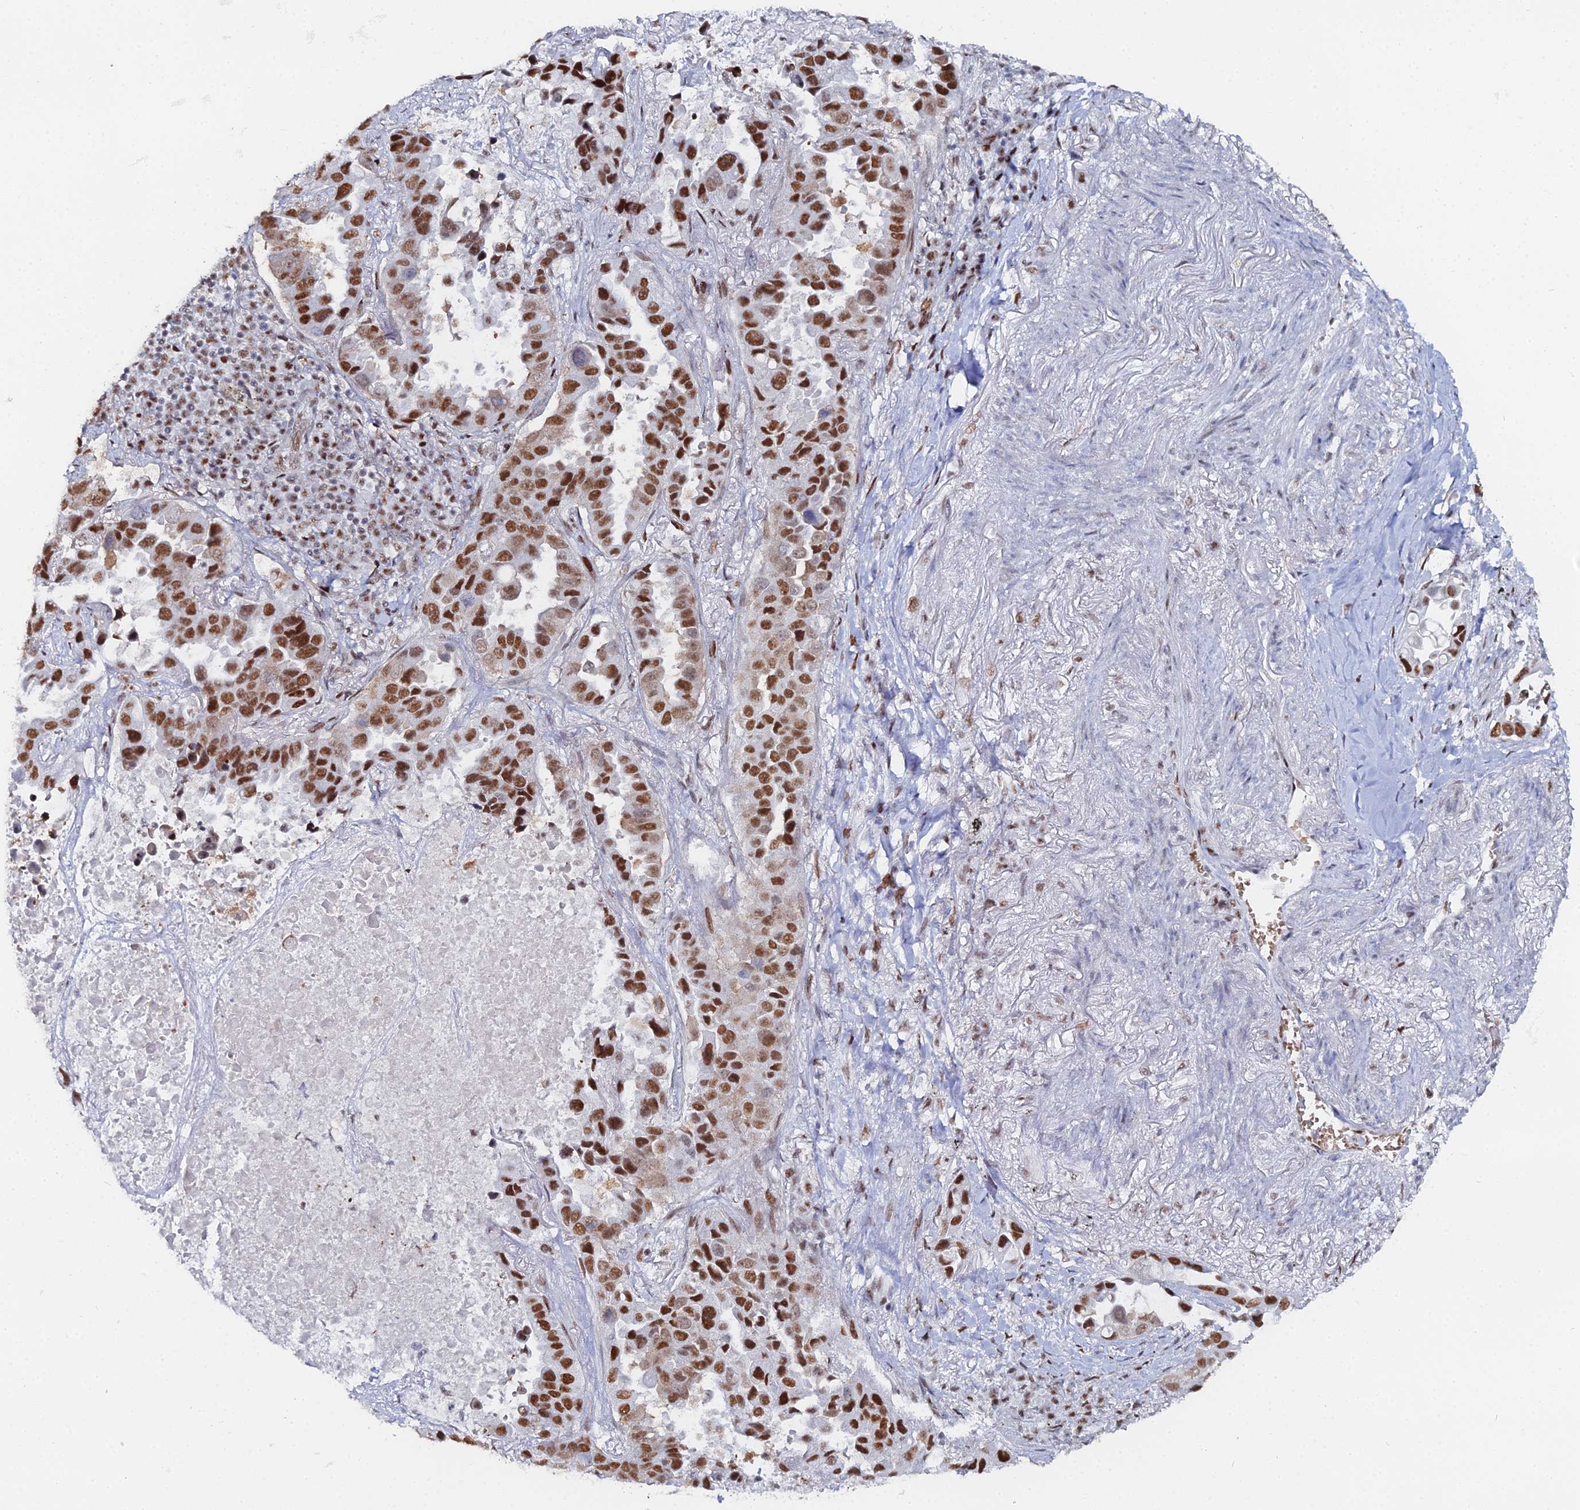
{"staining": {"intensity": "strong", "quantity": ">75%", "location": "nuclear"}, "tissue": "lung cancer", "cell_type": "Tumor cells", "image_type": "cancer", "snomed": [{"axis": "morphology", "description": "Adenocarcinoma, NOS"}, {"axis": "topography", "description": "Lung"}], "caption": "DAB immunohistochemical staining of human lung adenocarcinoma demonstrates strong nuclear protein expression in about >75% of tumor cells.", "gene": "GSC2", "patient": {"sex": "male", "age": 64}}